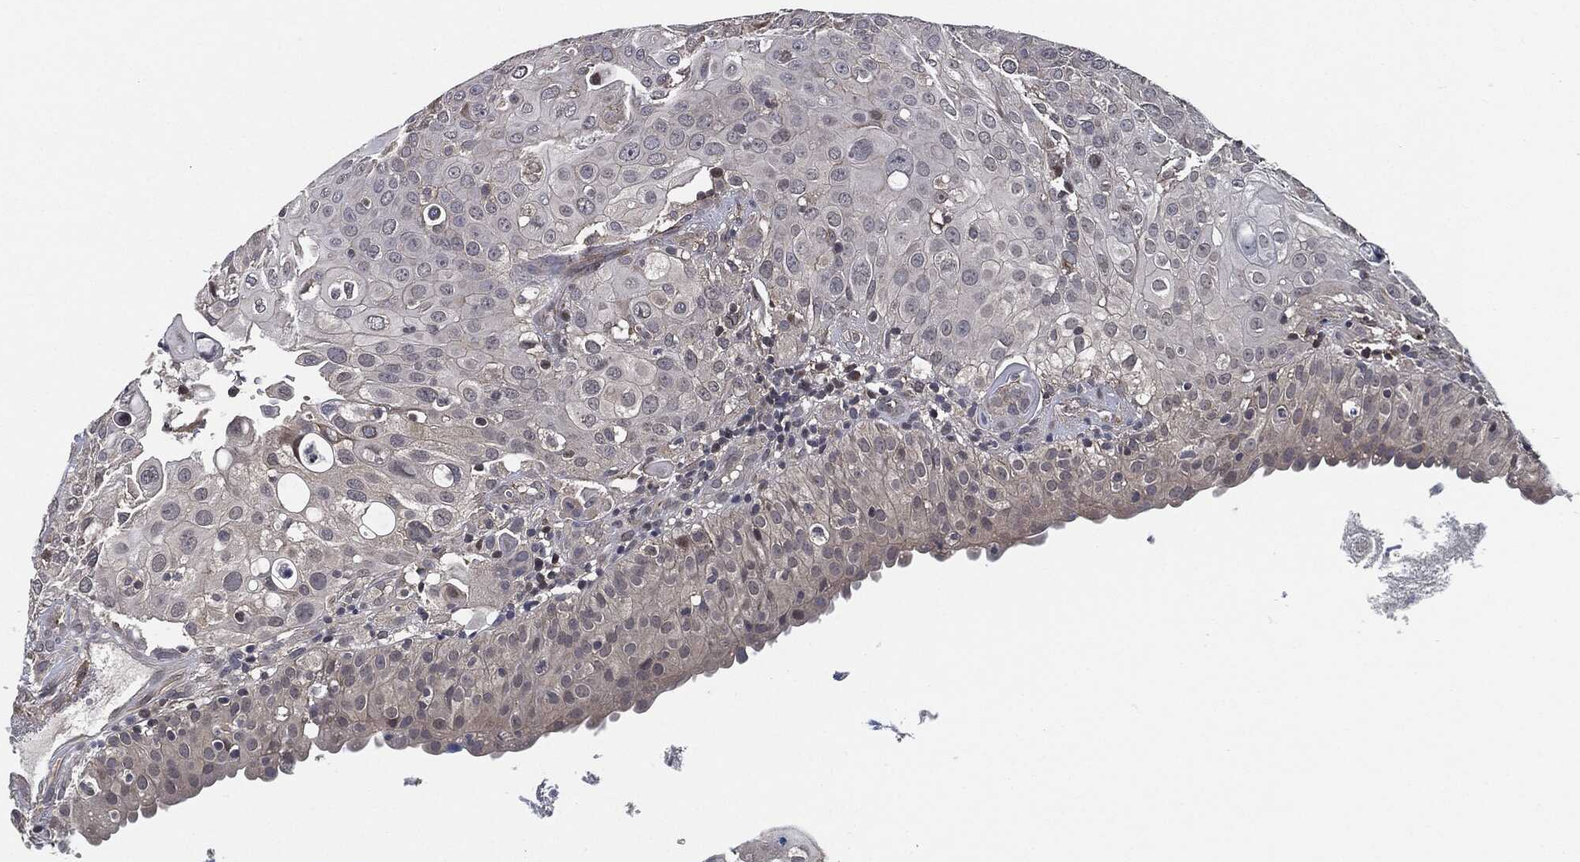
{"staining": {"intensity": "negative", "quantity": "none", "location": "none"}, "tissue": "urothelial cancer", "cell_type": "Tumor cells", "image_type": "cancer", "snomed": [{"axis": "morphology", "description": "Urothelial carcinoma, High grade"}, {"axis": "topography", "description": "Urinary bladder"}], "caption": "This is an immunohistochemistry image of urothelial cancer. There is no positivity in tumor cells.", "gene": "UBR1", "patient": {"sex": "female", "age": 79}}